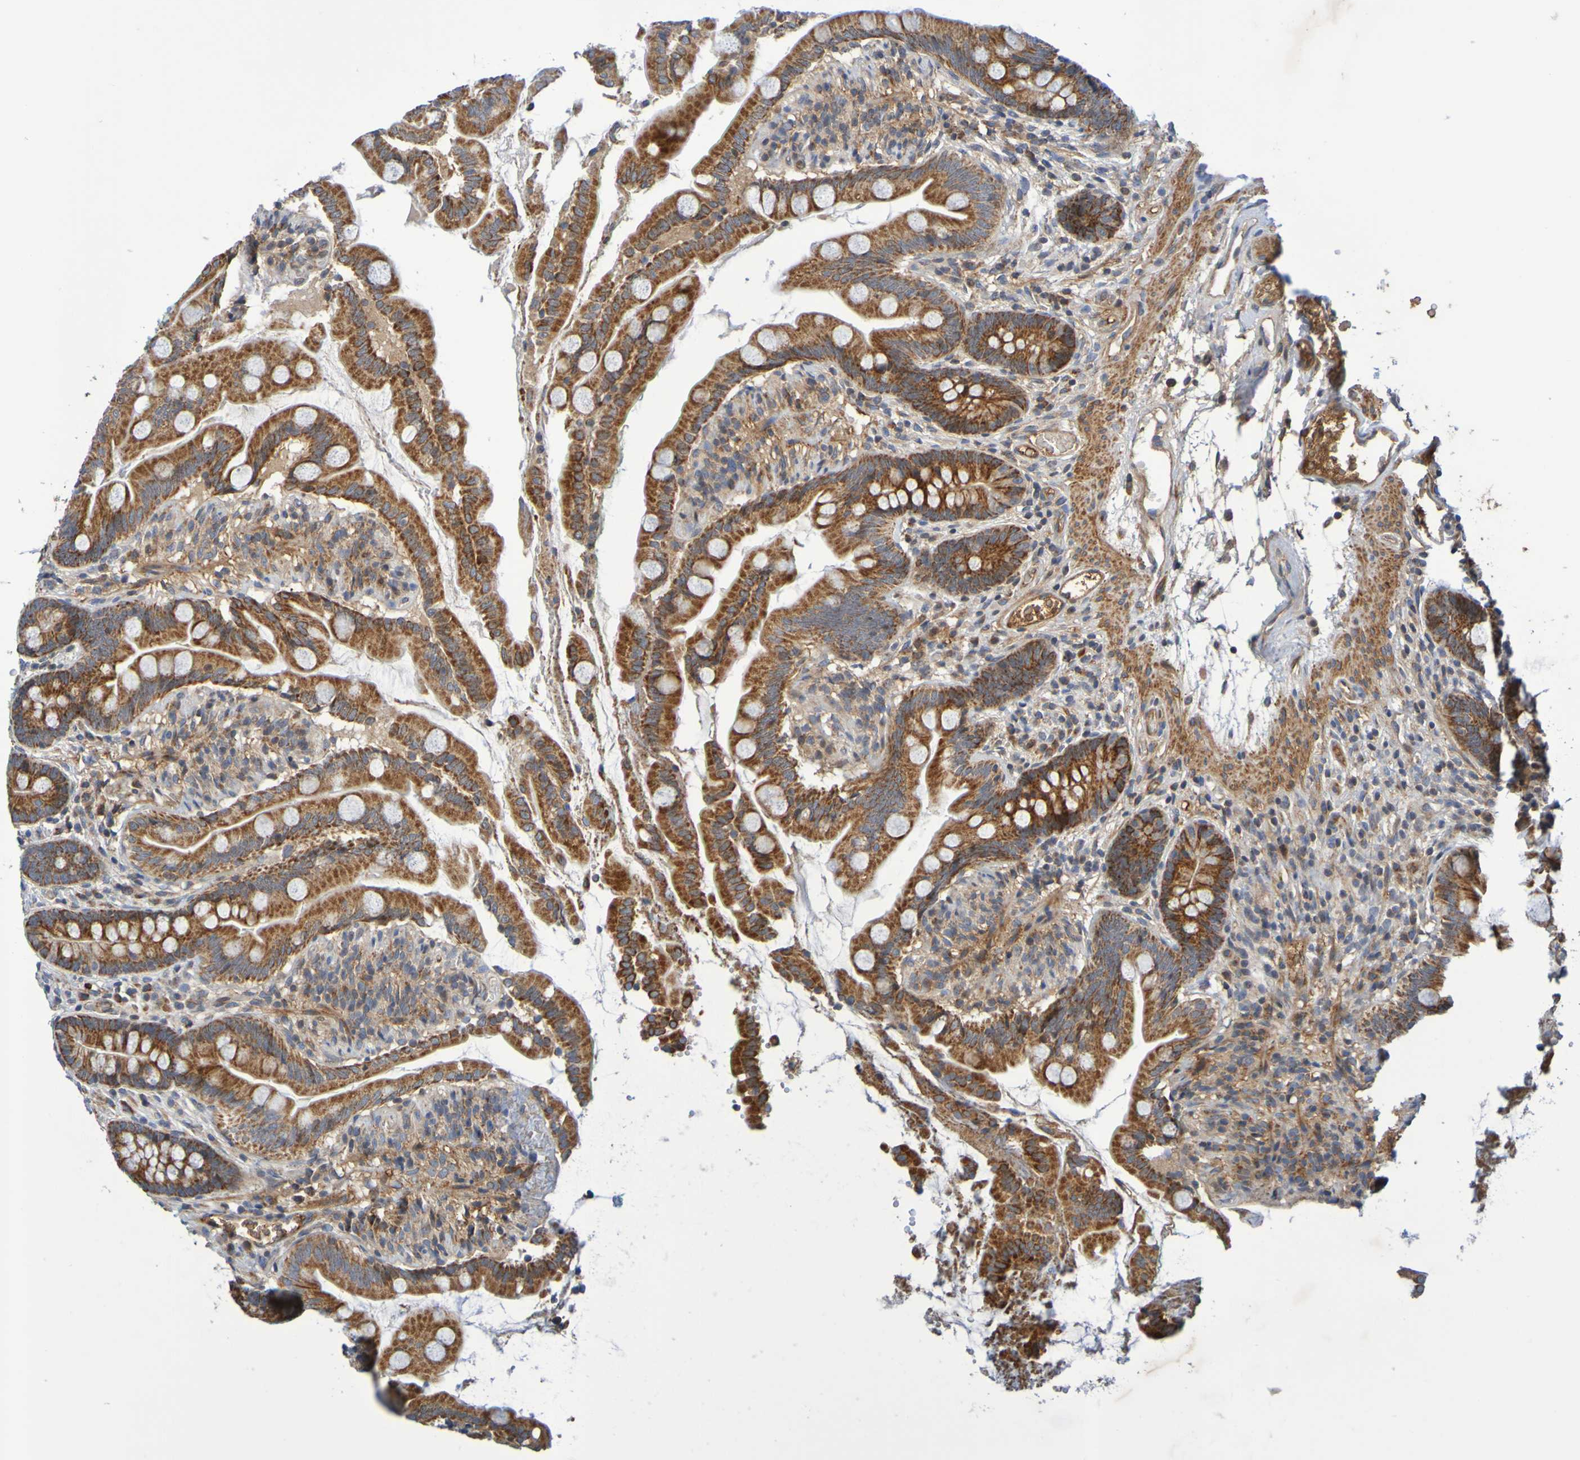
{"staining": {"intensity": "strong", "quantity": ">75%", "location": "cytoplasmic/membranous"}, "tissue": "small intestine", "cell_type": "Glandular cells", "image_type": "normal", "snomed": [{"axis": "morphology", "description": "Normal tissue, NOS"}, {"axis": "topography", "description": "Small intestine"}], "caption": "The photomicrograph shows immunohistochemical staining of normal small intestine. There is strong cytoplasmic/membranous positivity is identified in approximately >75% of glandular cells. The protein of interest is shown in brown color, while the nuclei are stained blue.", "gene": "CCDC51", "patient": {"sex": "female", "age": 56}}